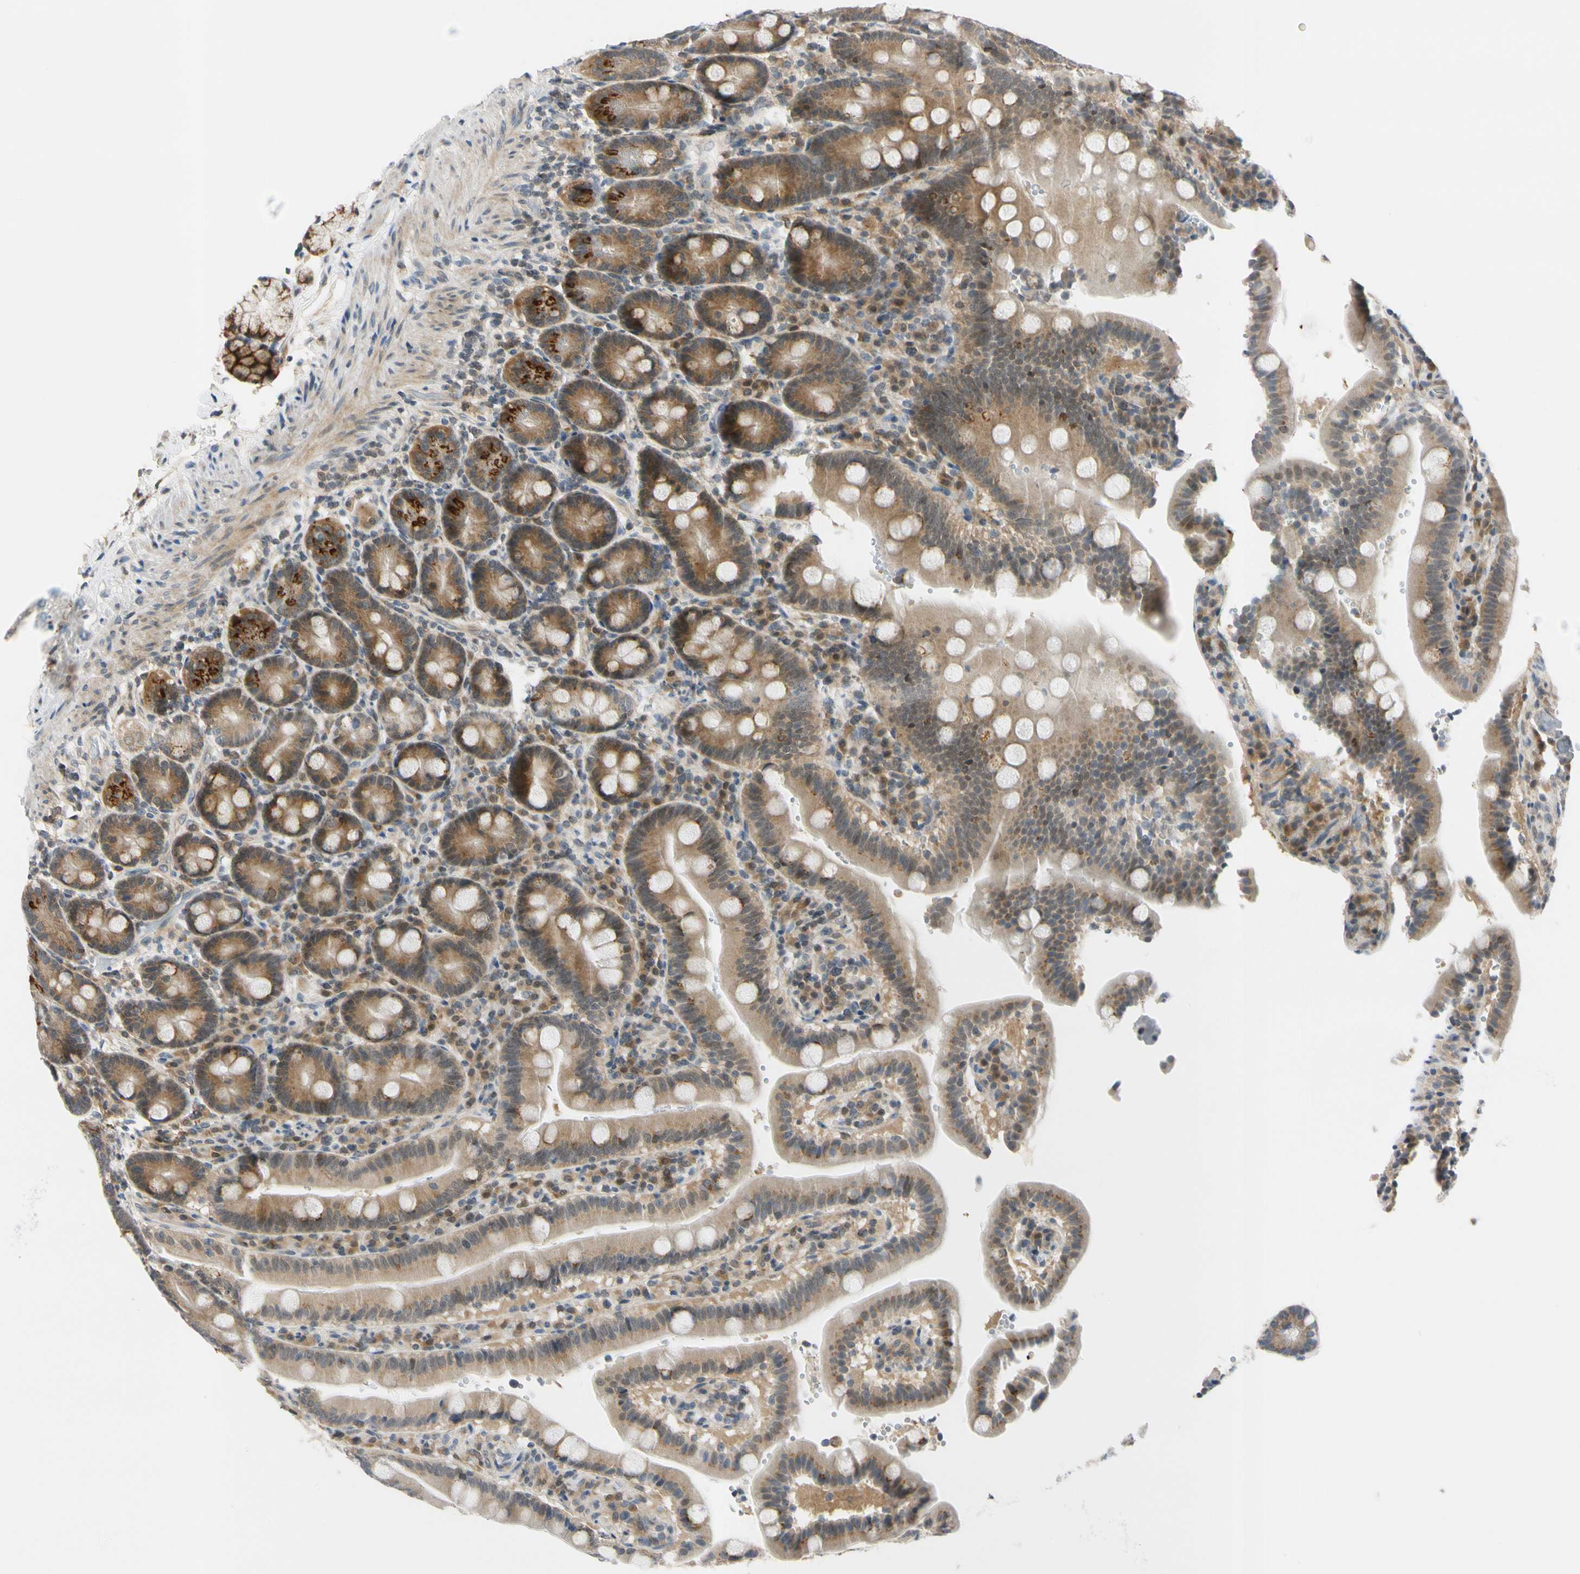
{"staining": {"intensity": "moderate", "quantity": ">75%", "location": "cytoplasmic/membranous"}, "tissue": "duodenum", "cell_type": "Glandular cells", "image_type": "normal", "snomed": [{"axis": "morphology", "description": "Normal tissue, NOS"}, {"axis": "topography", "description": "Small intestine, NOS"}], "caption": "Duodenum stained with a brown dye demonstrates moderate cytoplasmic/membranous positive positivity in about >75% of glandular cells.", "gene": "RPS6KB2", "patient": {"sex": "female", "age": 71}}